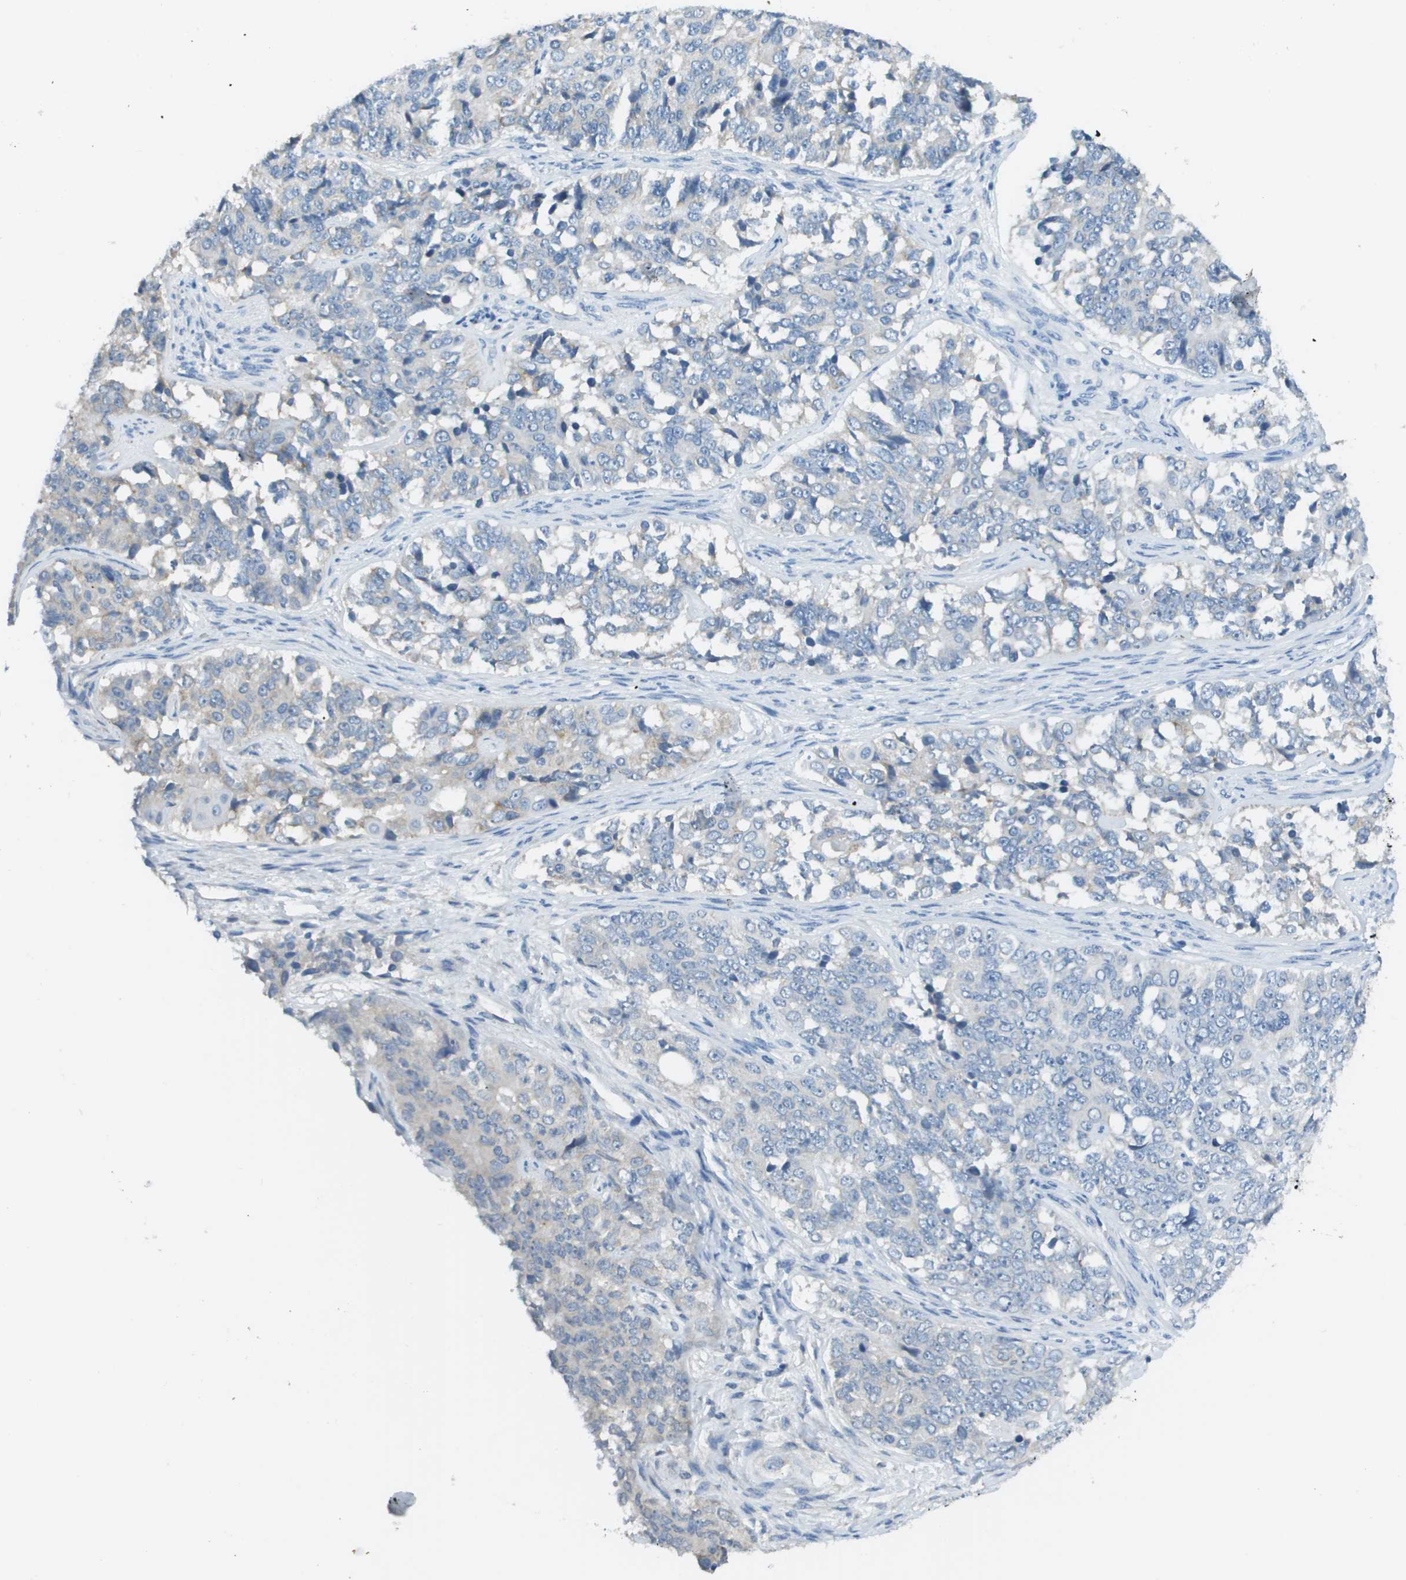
{"staining": {"intensity": "negative", "quantity": "none", "location": "none"}, "tissue": "ovarian cancer", "cell_type": "Tumor cells", "image_type": "cancer", "snomed": [{"axis": "morphology", "description": "Carcinoma, endometroid"}, {"axis": "topography", "description": "Ovary"}], "caption": "Photomicrograph shows no significant protein expression in tumor cells of ovarian cancer (endometroid carcinoma).", "gene": "PTGDR2", "patient": {"sex": "female", "age": 51}}